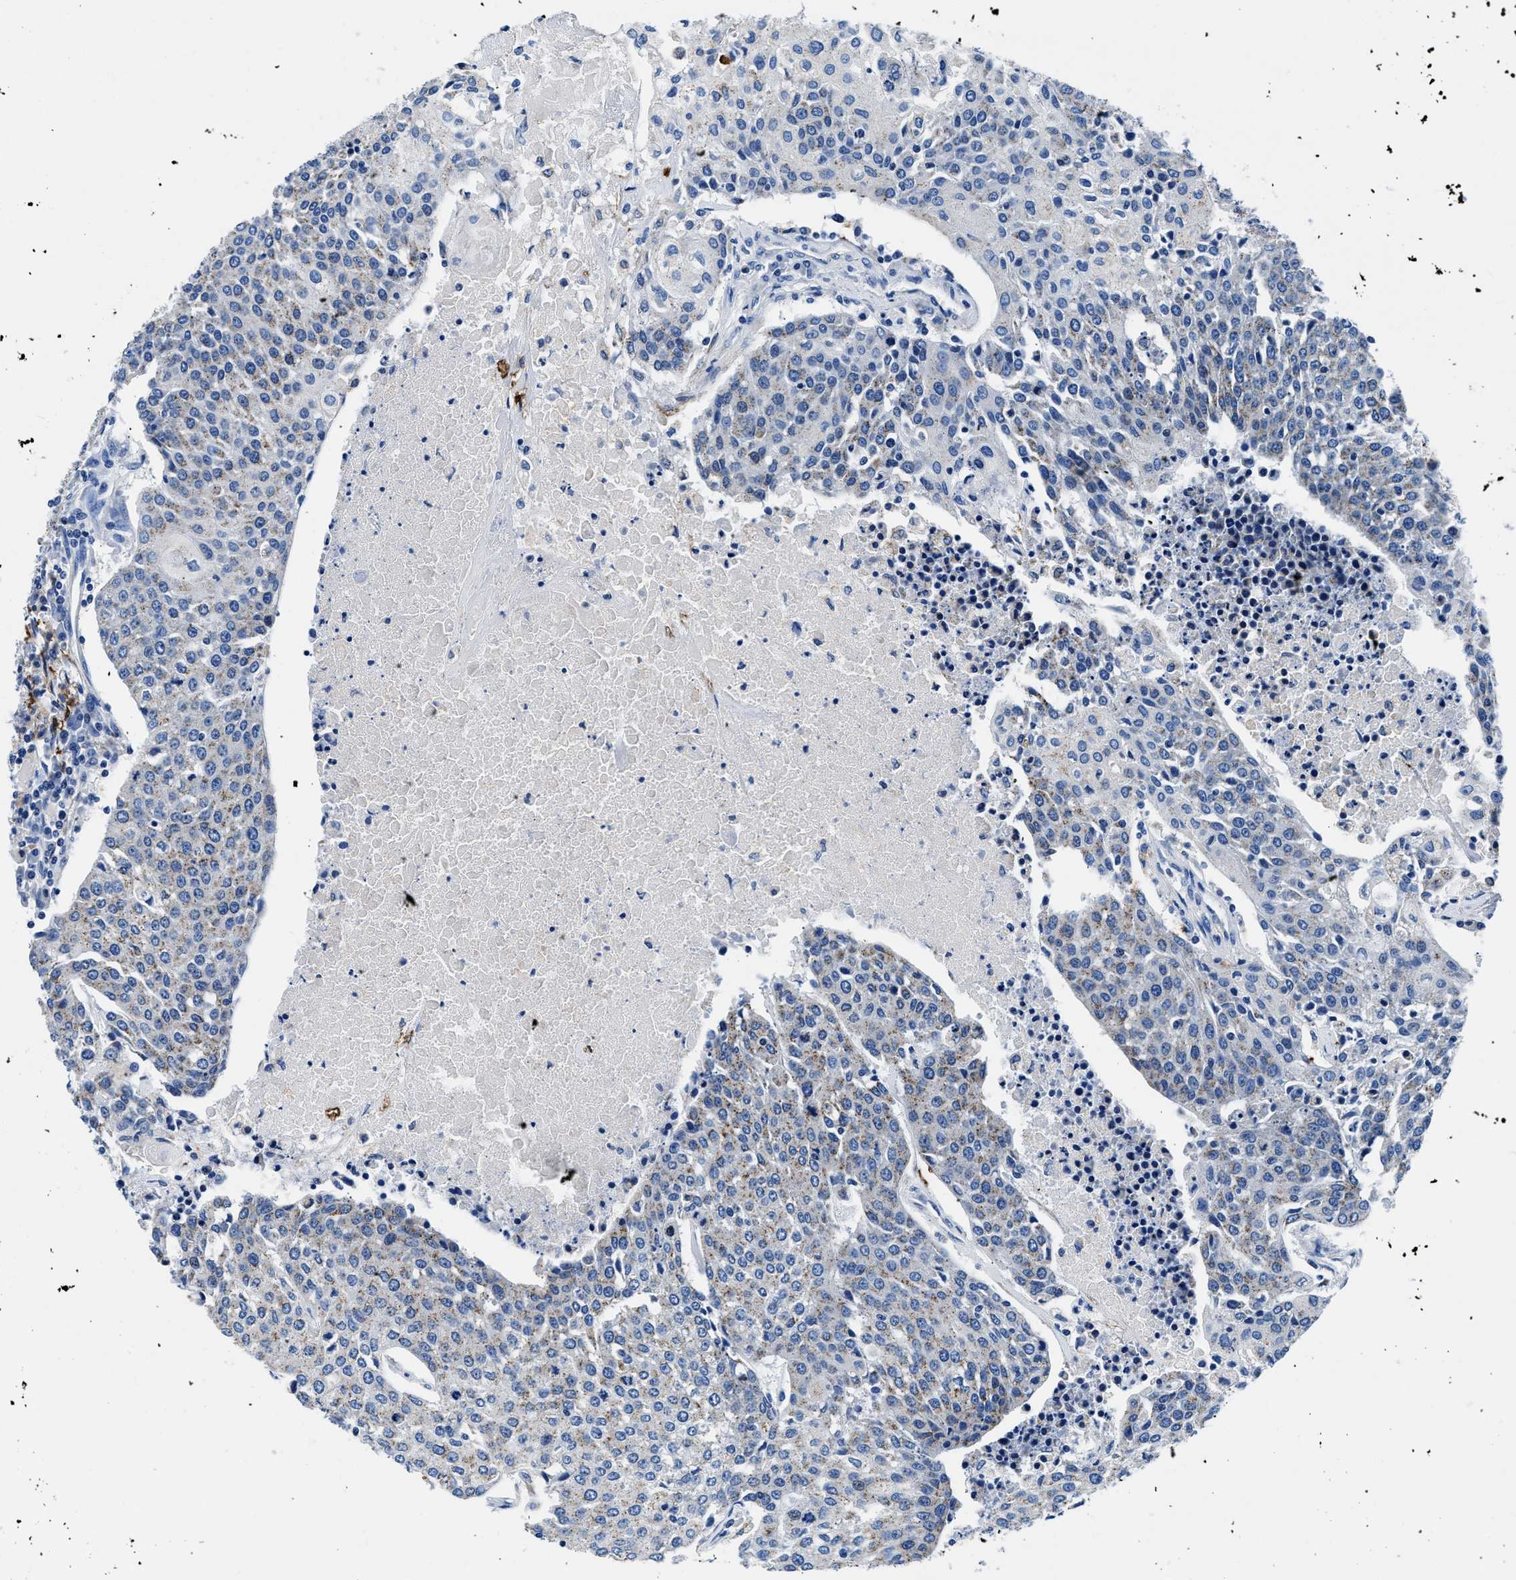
{"staining": {"intensity": "weak", "quantity": "<25%", "location": "cytoplasmic/membranous"}, "tissue": "urothelial cancer", "cell_type": "Tumor cells", "image_type": "cancer", "snomed": [{"axis": "morphology", "description": "Urothelial carcinoma, High grade"}, {"axis": "topography", "description": "Urinary bladder"}], "caption": "Tumor cells show no significant expression in high-grade urothelial carcinoma.", "gene": "TEX261", "patient": {"sex": "female", "age": 85}}